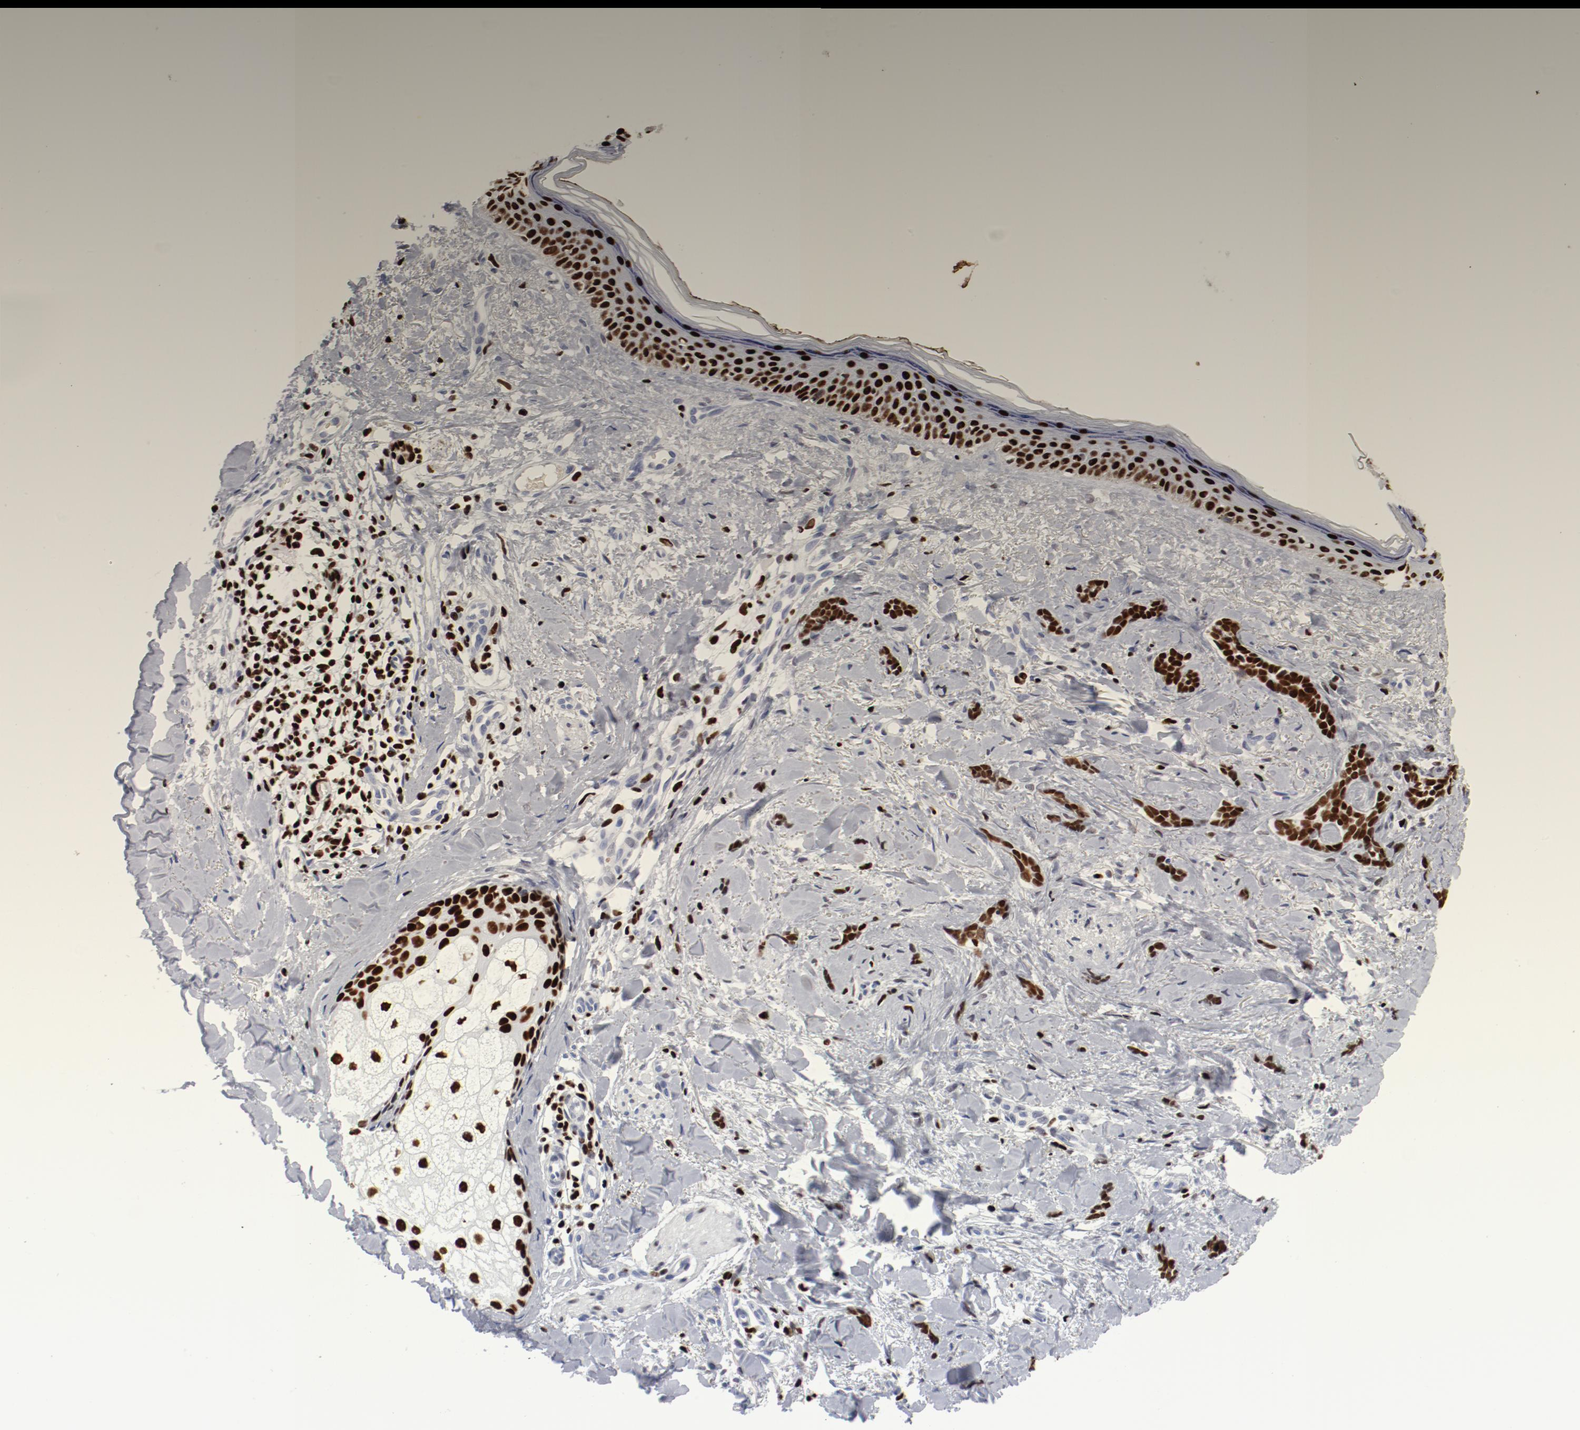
{"staining": {"intensity": "strong", "quantity": ">75%", "location": "nuclear"}, "tissue": "skin cancer", "cell_type": "Tumor cells", "image_type": "cancer", "snomed": [{"axis": "morphology", "description": "Basal cell carcinoma"}, {"axis": "topography", "description": "Skin"}], "caption": "There is high levels of strong nuclear staining in tumor cells of basal cell carcinoma (skin), as demonstrated by immunohistochemical staining (brown color).", "gene": "SMARCC2", "patient": {"sex": "female", "age": 37}}